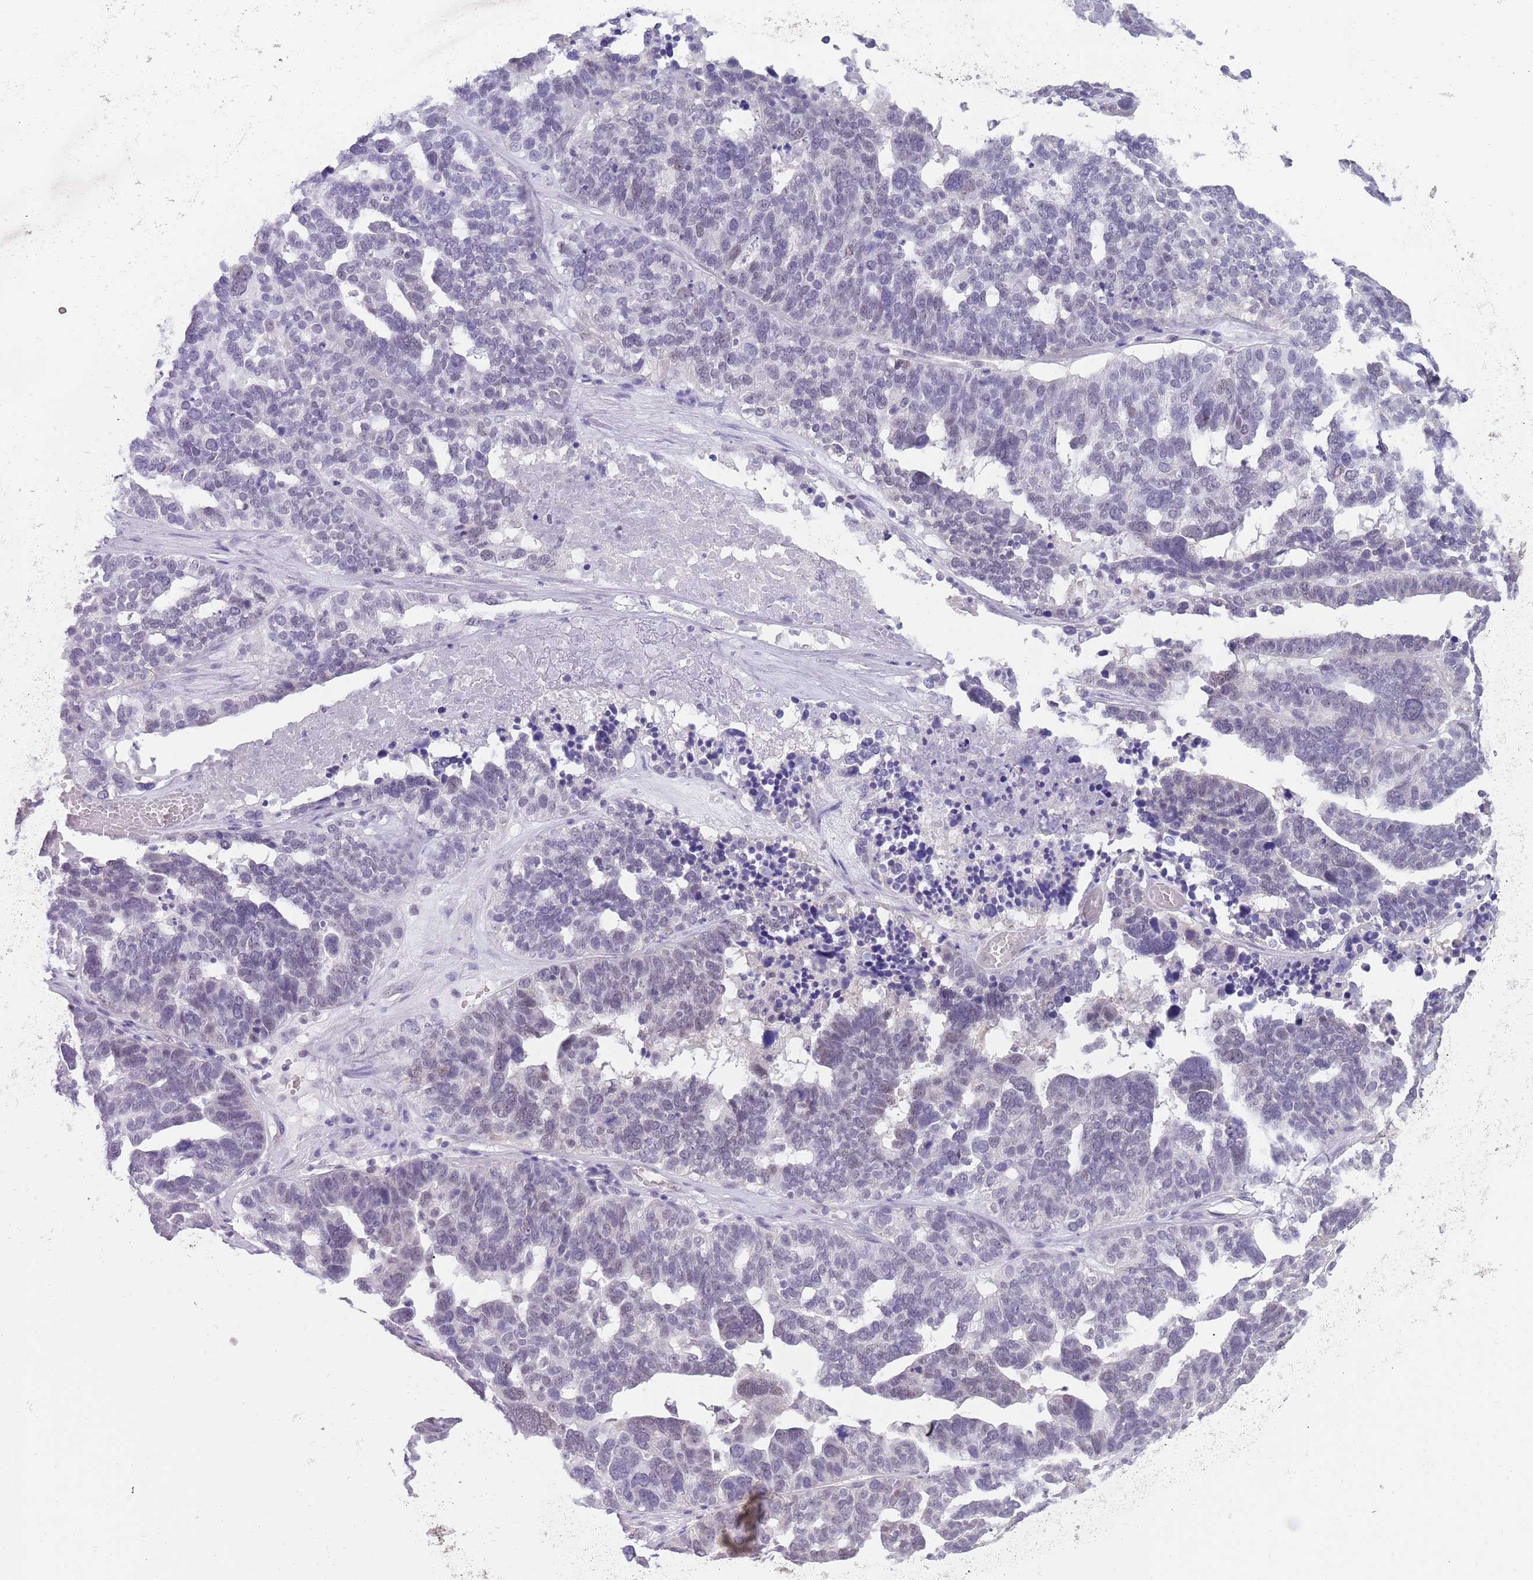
{"staining": {"intensity": "negative", "quantity": "none", "location": "none"}, "tissue": "ovarian cancer", "cell_type": "Tumor cells", "image_type": "cancer", "snomed": [{"axis": "morphology", "description": "Cystadenocarcinoma, serous, NOS"}, {"axis": "topography", "description": "Ovary"}], "caption": "There is no significant expression in tumor cells of serous cystadenocarcinoma (ovarian). (Stains: DAB (3,3'-diaminobenzidine) IHC with hematoxylin counter stain, Microscopy: brightfield microscopy at high magnification).", "gene": "SEPHS2", "patient": {"sex": "female", "age": 59}}